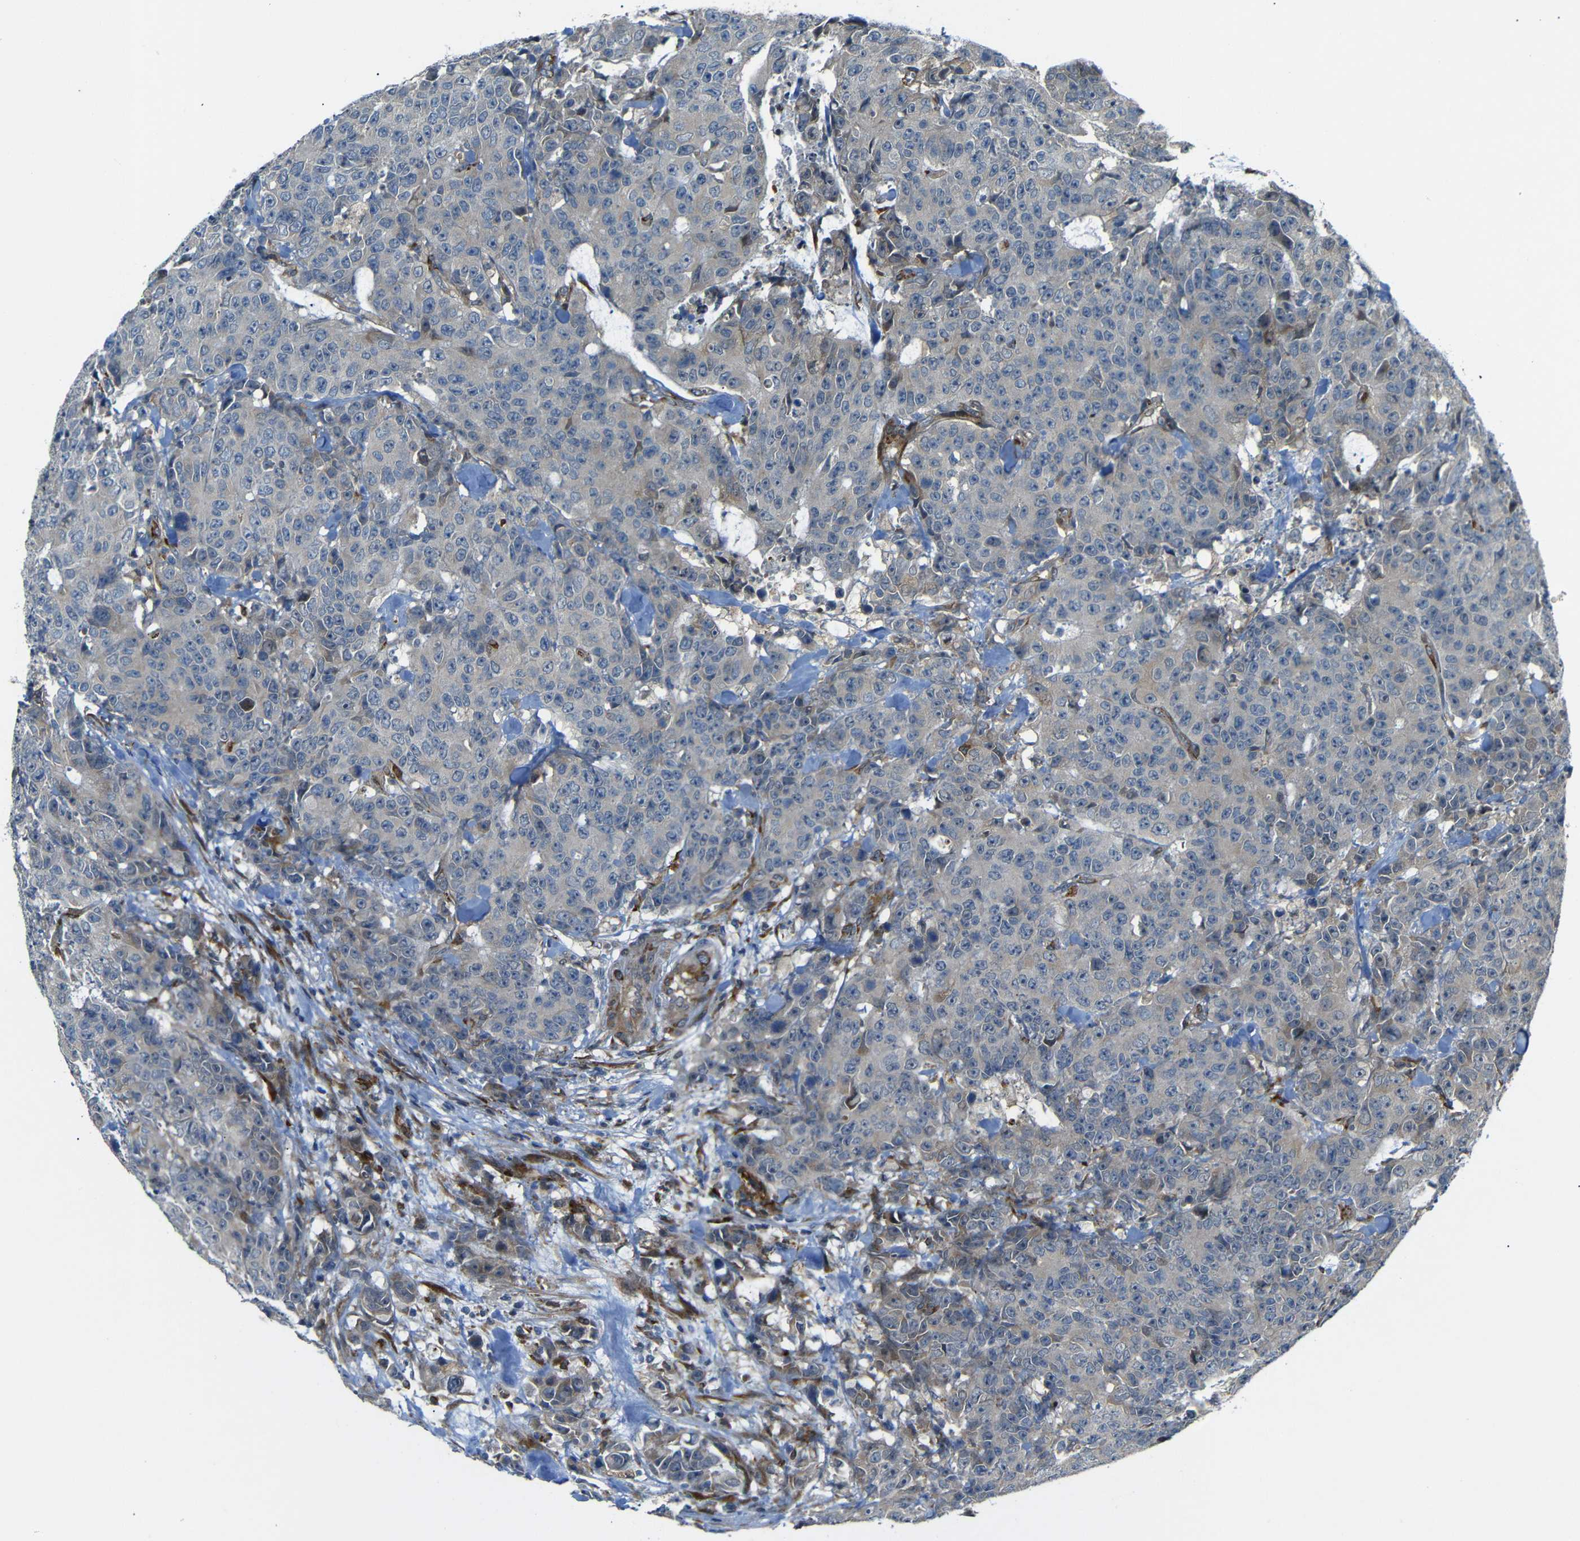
{"staining": {"intensity": "negative", "quantity": "none", "location": "none"}, "tissue": "colorectal cancer", "cell_type": "Tumor cells", "image_type": "cancer", "snomed": [{"axis": "morphology", "description": "Adenocarcinoma, NOS"}, {"axis": "topography", "description": "Colon"}], "caption": "IHC photomicrograph of human adenocarcinoma (colorectal) stained for a protein (brown), which demonstrates no expression in tumor cells. The staining was performed using DAB to visualize the protein expression in brown, while the nuclei were stained in blue with hematoxylin (Magnification: 20x).", "gene": "P3H2", "patient": {"sex": "female", "age": 86}}